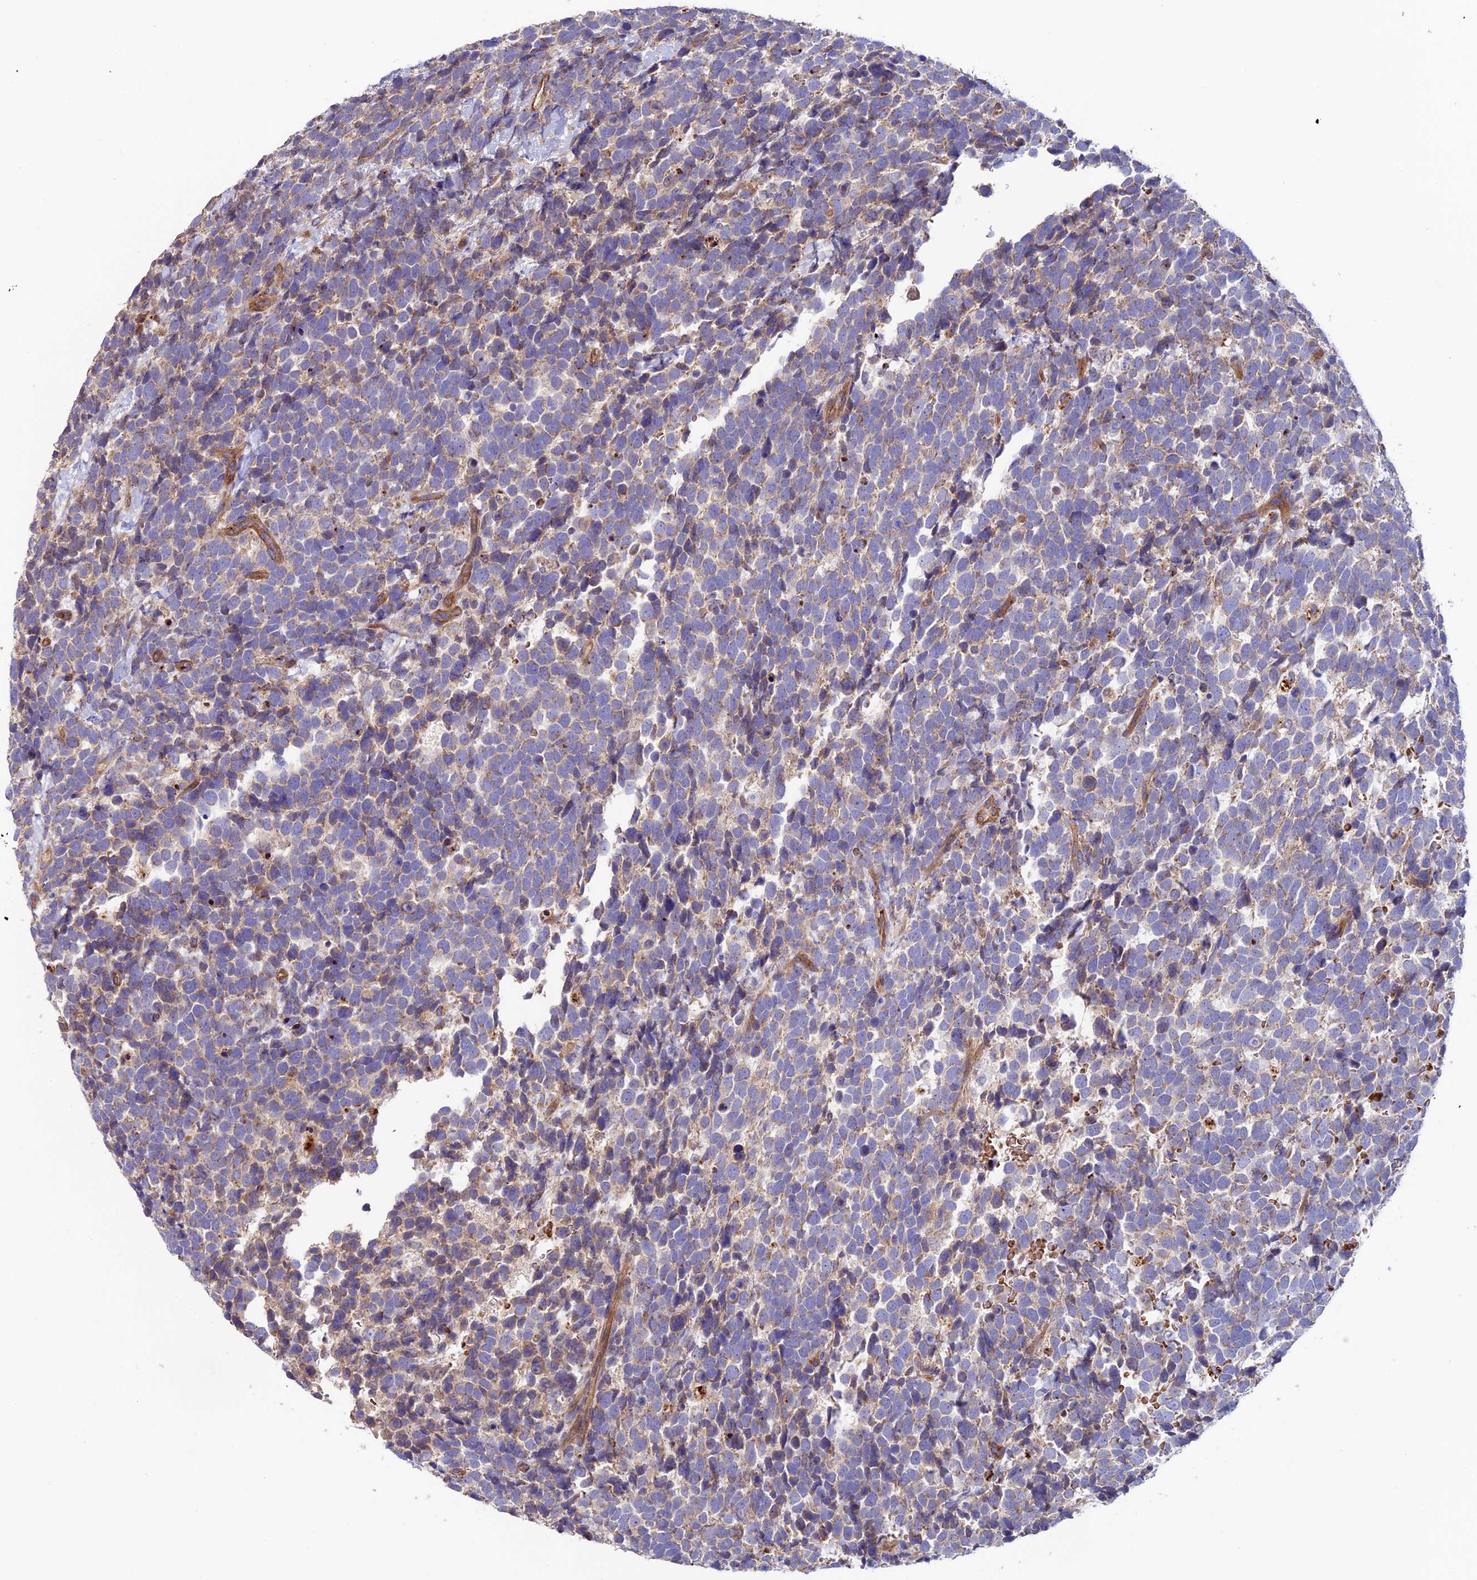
{"staining": {"intensity": "weak", "quantity": "25%-75%", "location": "cytoplasmic/membranous"}, "tissue": "urothelial cancer", "cell_type": "Tumor cells", "image_type": "cancer", "snomed": [{"axis": "morphology", "description": "Urothelial carcinoma, High grade"}, {"axis": "topography", "description": "Urinary bladder"}], "caption": "Weak cytoplasmic/membranous expression for a protein is present in about 25%-75% of tumor cells of urothelial carcinoma (high-grade) using IHC.", "gene": "DUS3L", "patient": {"sex": "female", "age": 82}}